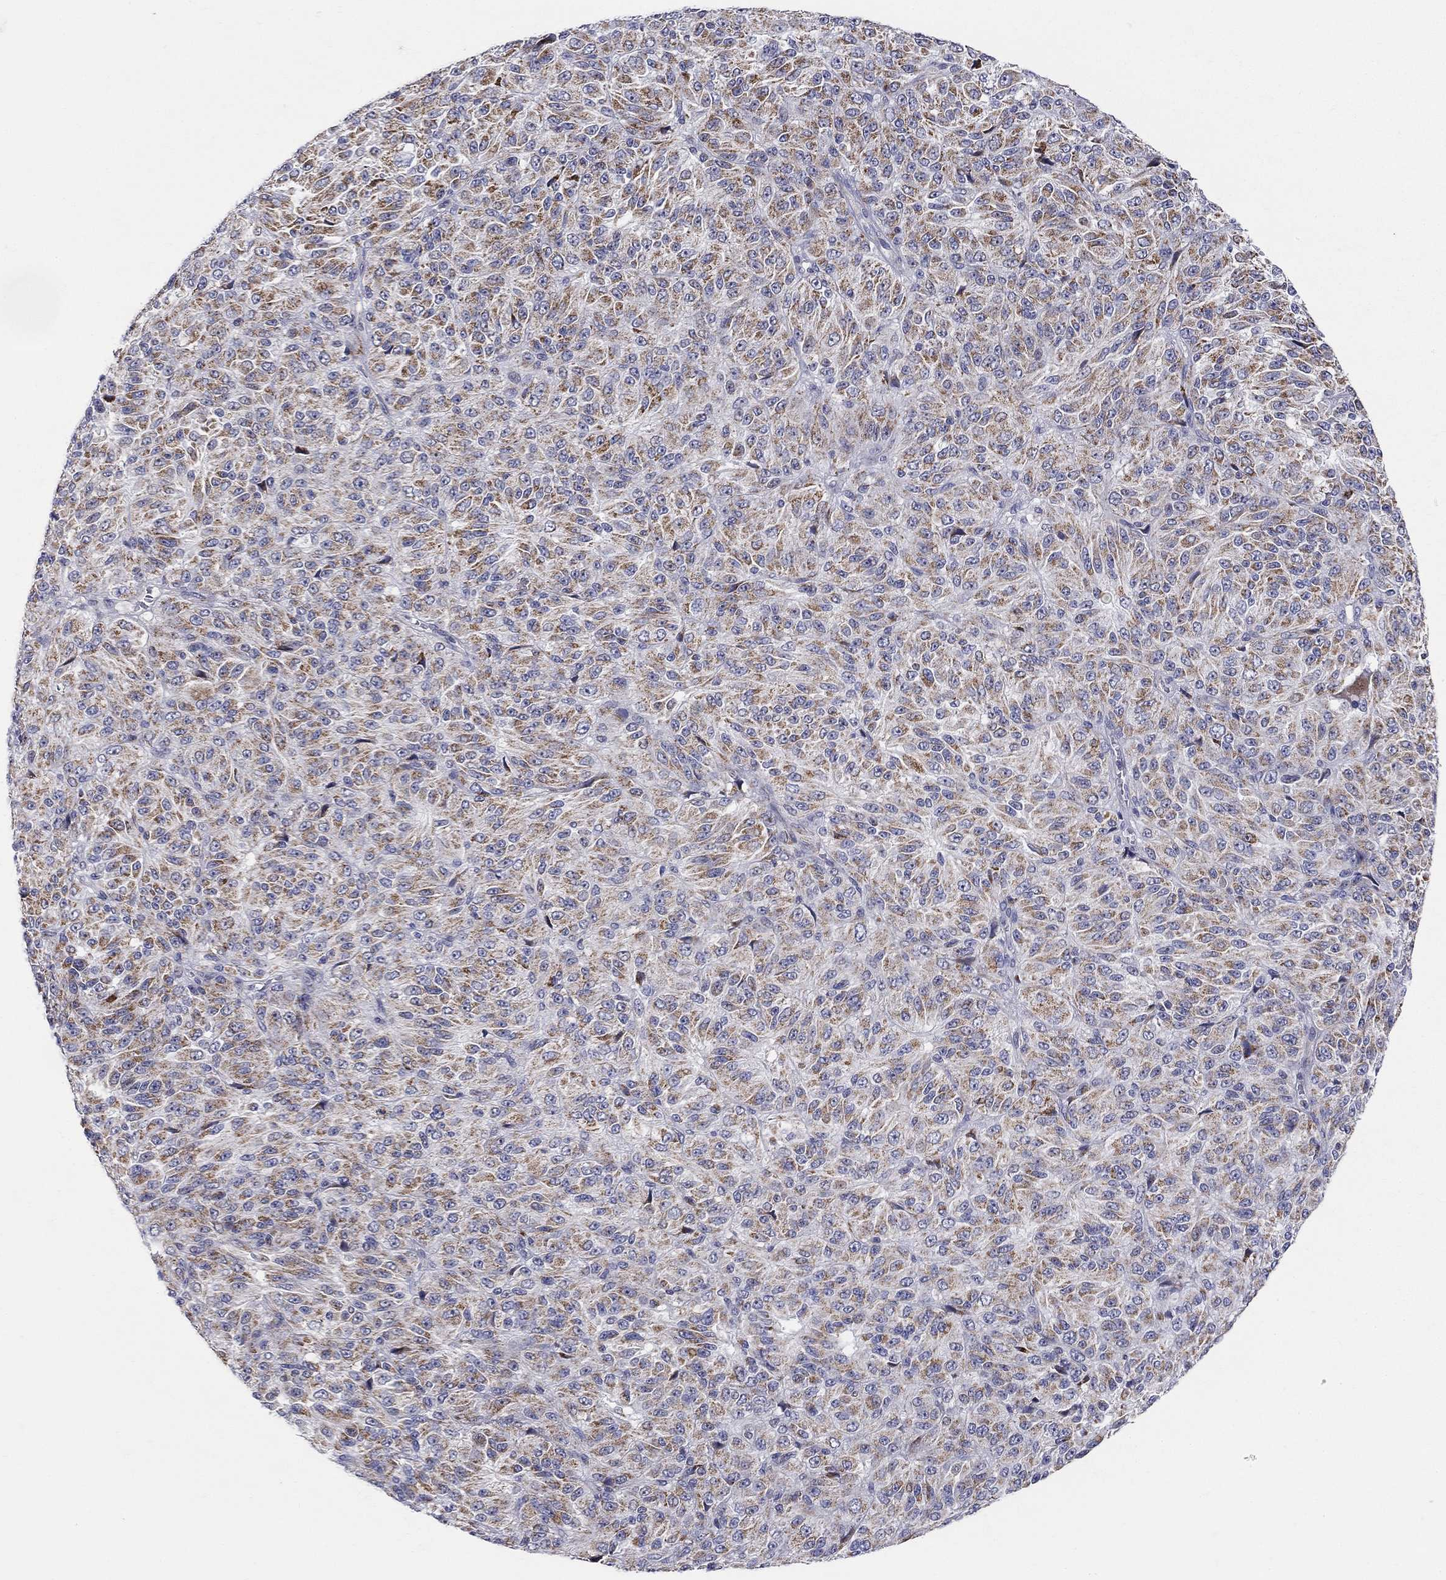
{"staining": {"intensity": "moderate", "quantity": "25%-75%", "location": "cytoplasmic/membranous"}, "tissue": "melanoma", "cell_type": "Tumor cells", "image_type": "cancer", "snomed": [{"axis": "morphology", "description": "Malignant melanoma, Metastatic site"}, {"axis": "topography", "description": "Brain"}], "caption": "Immunohistochemical staining of human melanoma displays medium levels of moderate cytoplasmic/membranous protein staining in about 25%-75% of tumor cells. The staining was performed using DAB to visualize the protein expression in brown, while the nuclei were stained in blue with hematoxylin (Magnification: 20x).", "gene": "HMX2", "patient": {"sex": "female", "age": 56}}